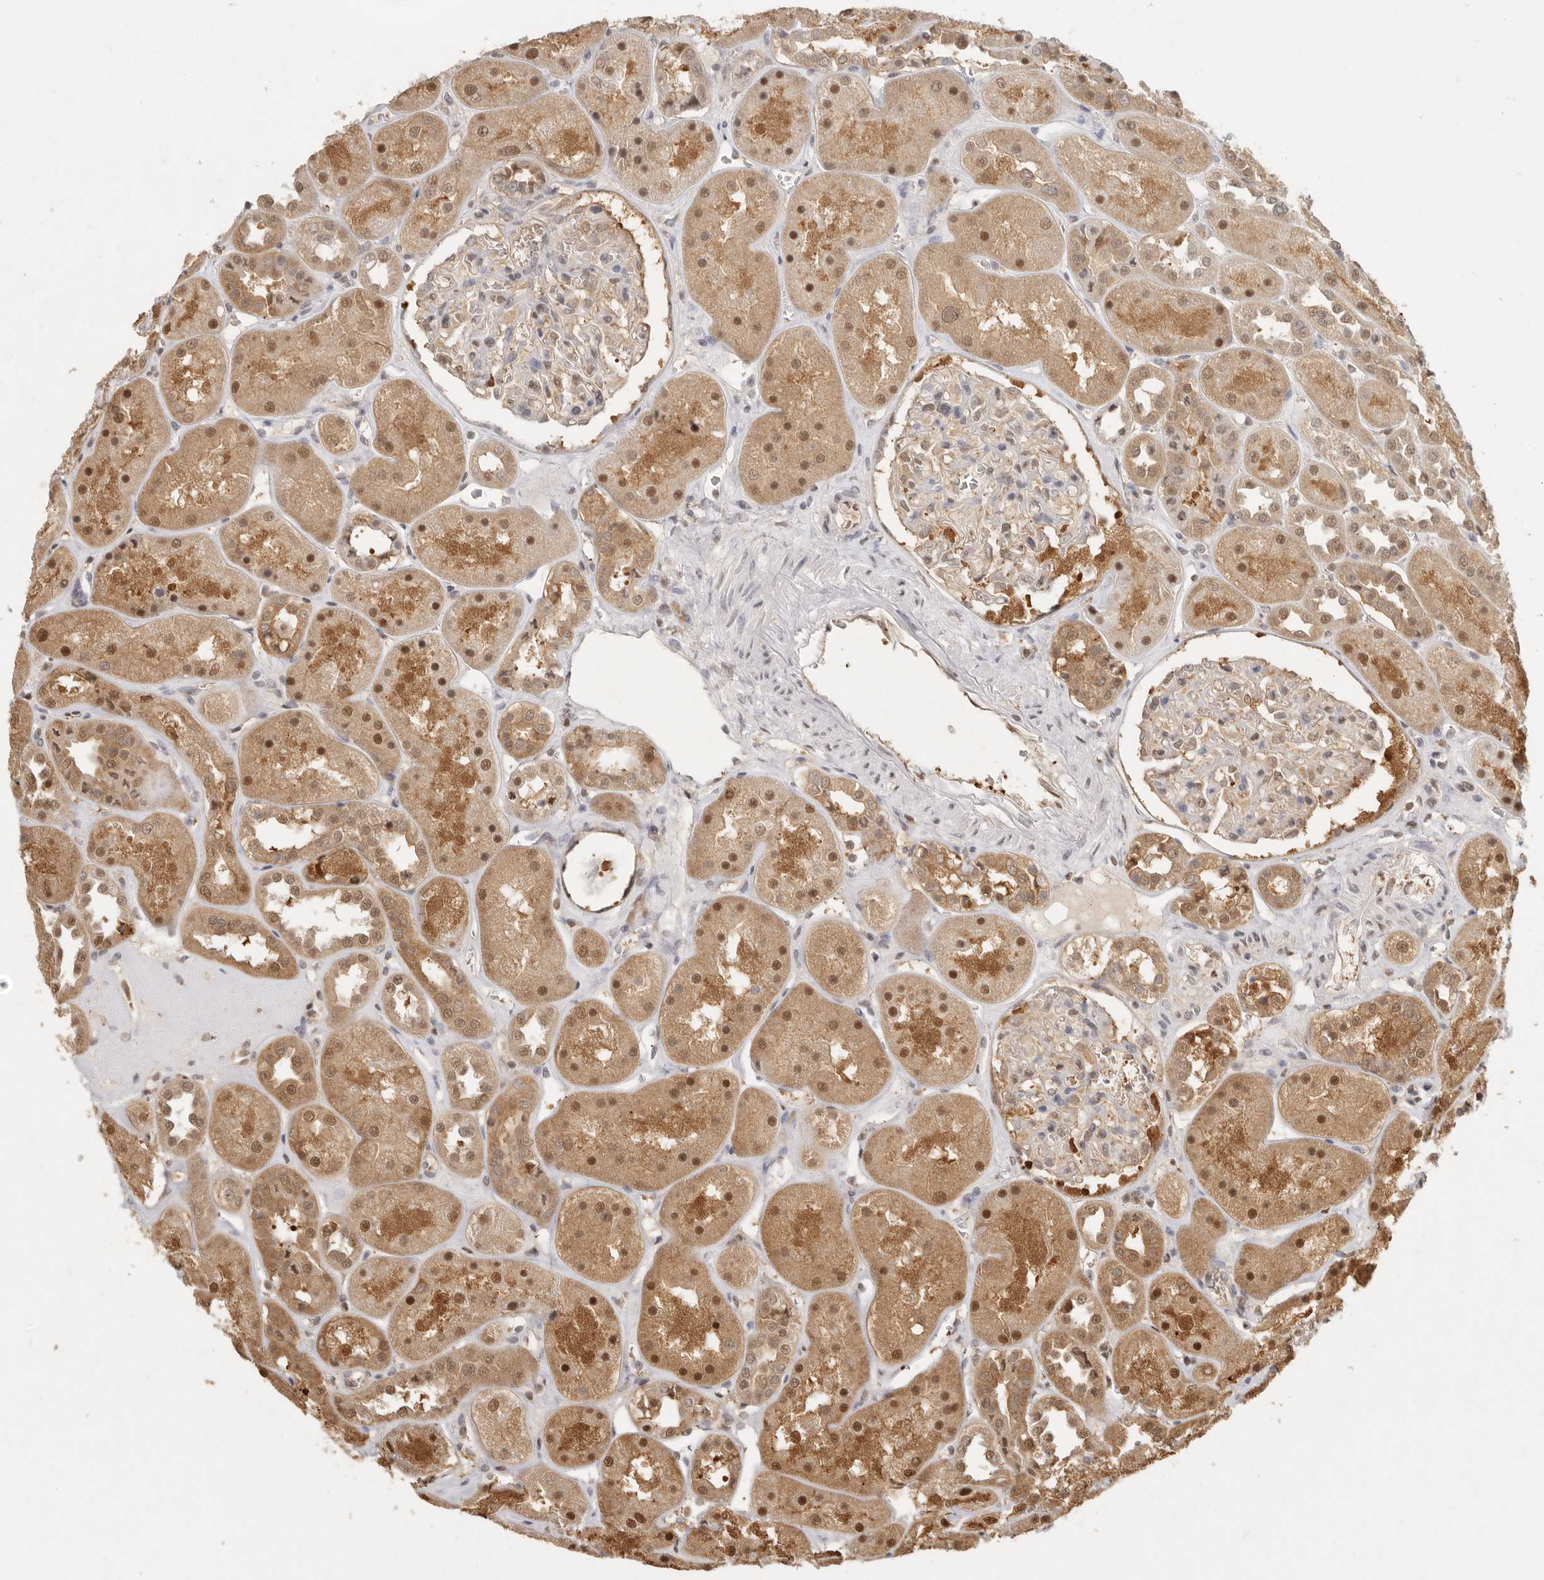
{"staining": {"intensity": "weak", "quantity": "25%-75%", "location": "cytoplasmic/membranous"}, "tissue": "kidney", "cell_type": "Cells in glomeruli", "image_type": "normal", "snomed": [{"axis": "morphology", "description": "Normal tissue, NOS"}, {"axis": "topography", "description": "Kidney"}], "caption": "High-power microscopy captured an immunohistochemistry histopathology image of normal kidney, revealing weak cytoplasmic/membranous positivity in approximately 25%-75% of cells in glomeruli.", "gene": "PSMA5", "patient": {"sex": "male", "age": 70}}